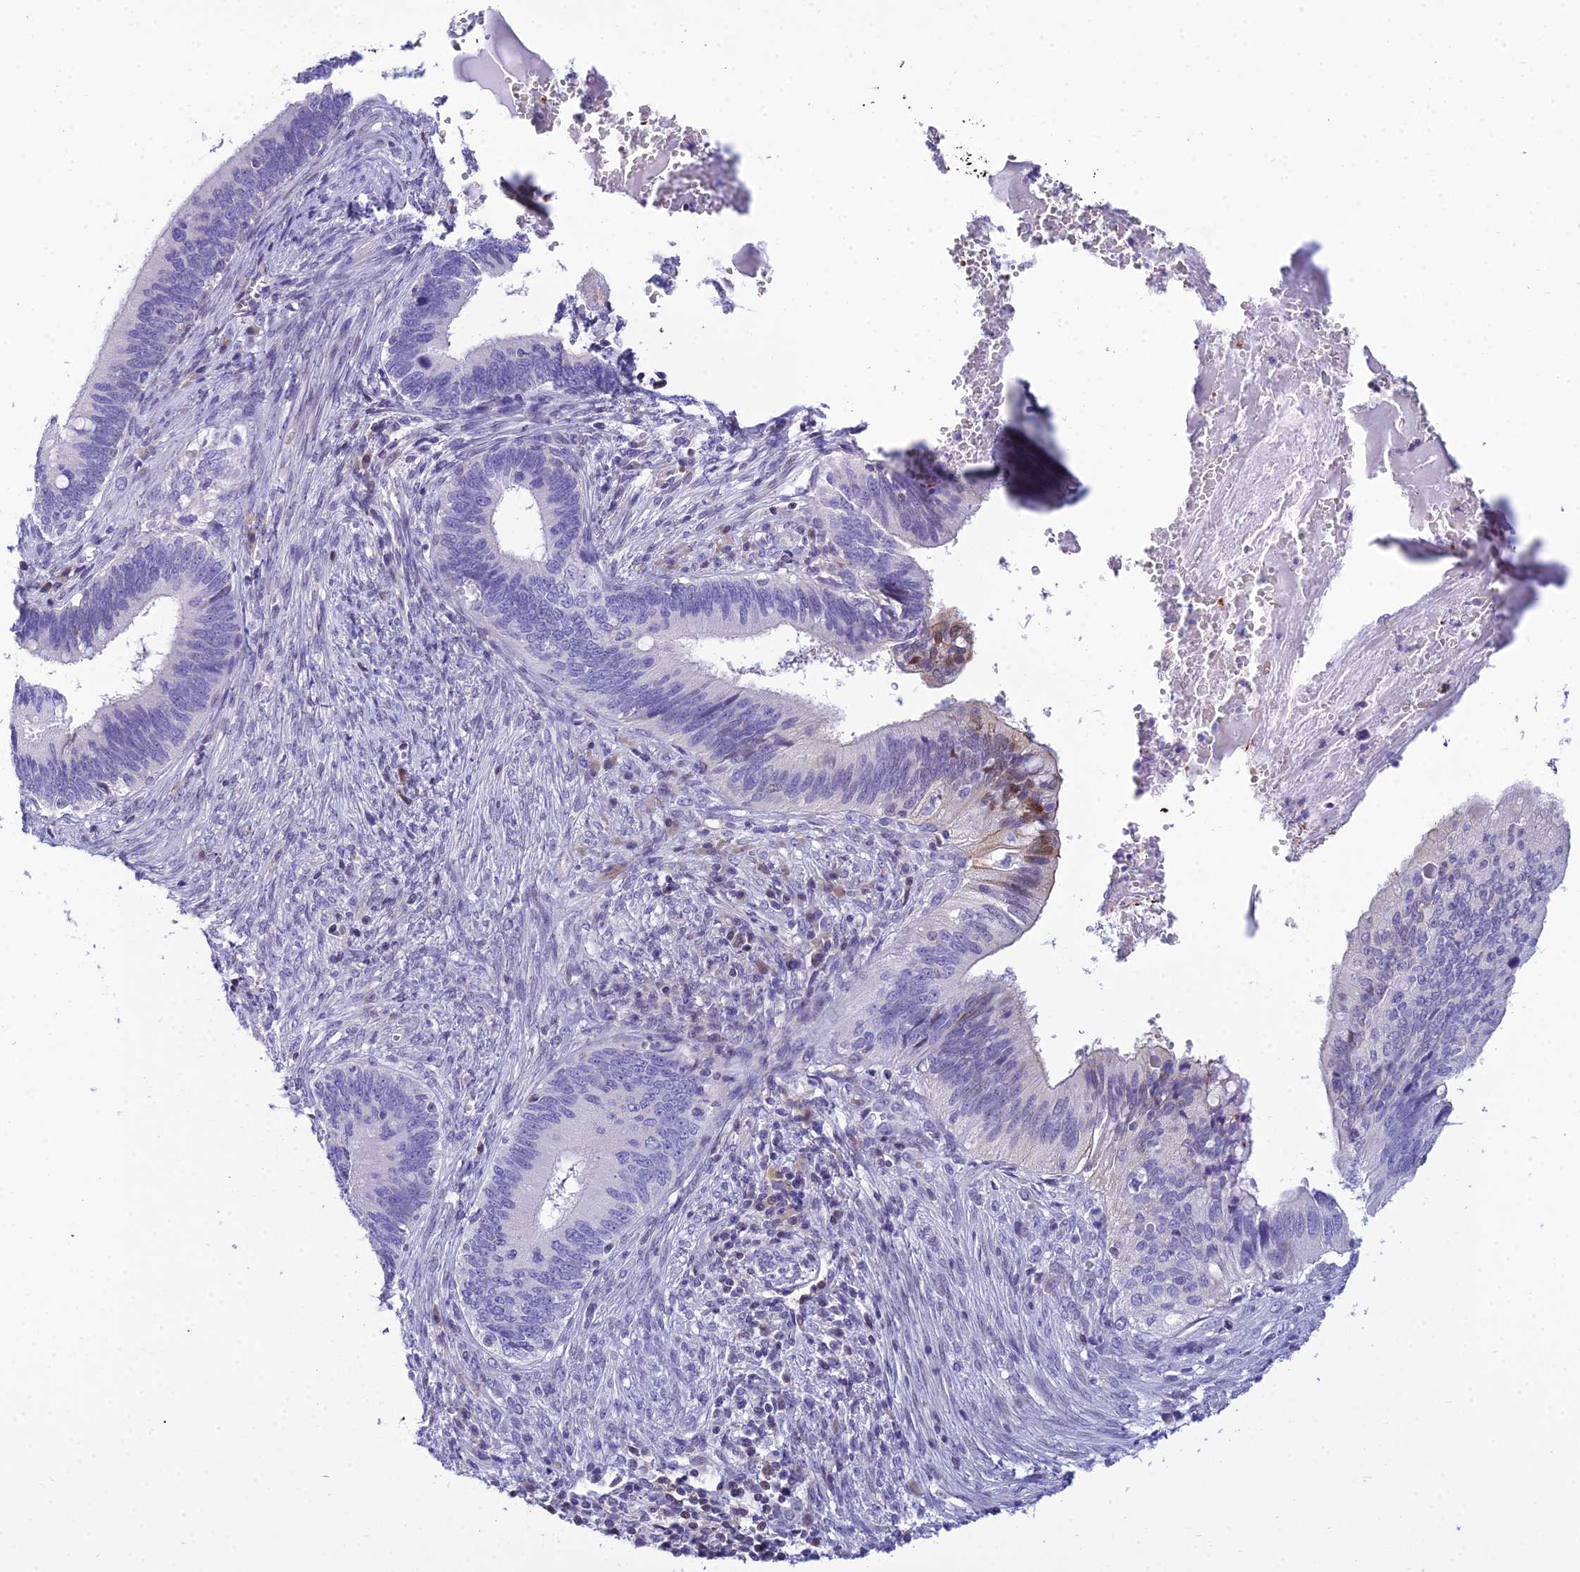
{"staining": {"intensity": "negative", "quantity": "none", "location": "none"}, "tissue": "cervical cancer", "cell_type": "Tumor cells", "image_type": "cancer", "snomed": [{"axis": "morphology", "description": "Adenocarcinoma, NOS"}, {"axis": "topography", "description": "Cervix"}], "caption": "IHC image of cervical cancer (adenocarcinoma) stained for a protein (brown), which demonstrates no staining in tumor cells.", "gene": "ZMIZ1", "patient": {"sex": "female", "age": 42}}